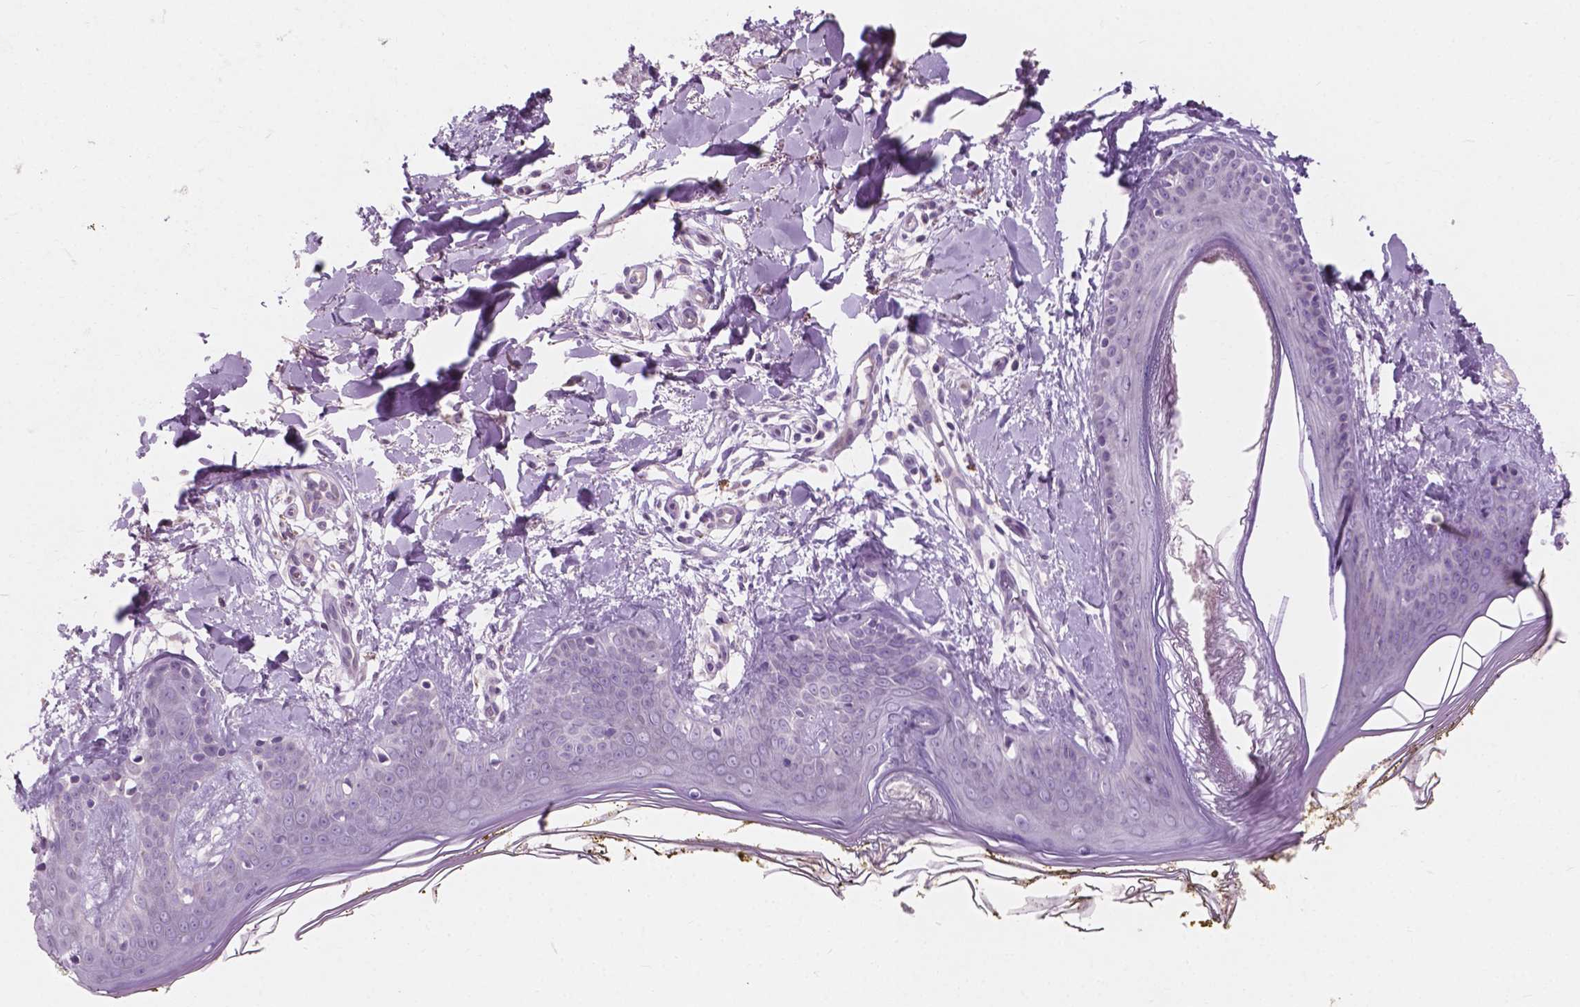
{"staining": {"intensity": "negative", "quantity": "none", "location": "none"}, "tissue": "skin", "cell_type": "Fibroblasts", "image_type": "normal", "snomed": [{"axis": "morphology", "description": "Normal tissue, NOS"}, {"axis": "topography", "description": "Skin"}], "caption": "Immunohistochemistry (IHC) micrograph of benign human skin stained for a protein (brown), which exhibits no positivity in fibroblasts.", "gene": "AWAT1", "patient": {"sex": "female", "age": 34}}